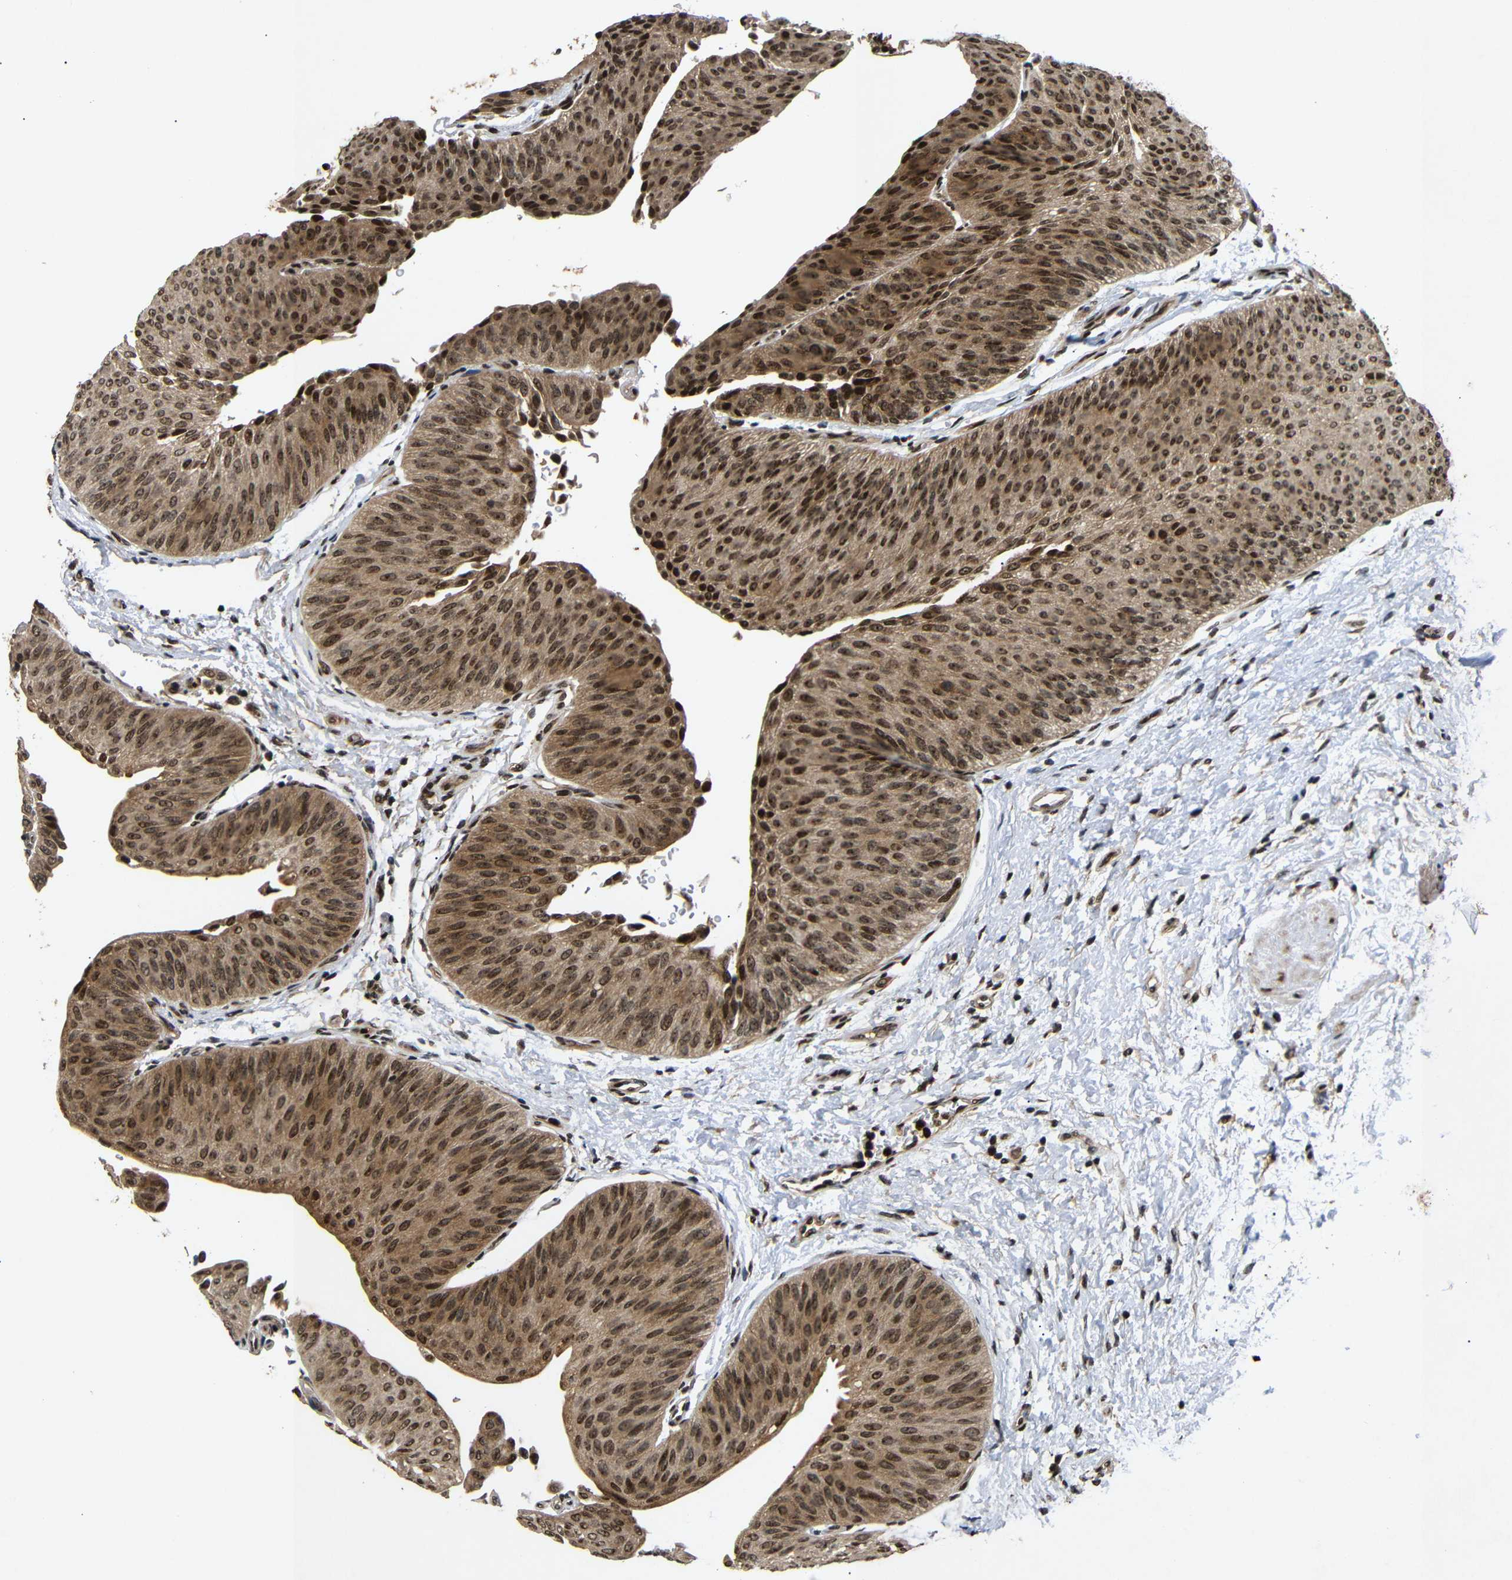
{"staining": {"intensity": "strong", "quantity": ">75%", "location": "cytoplasmic/membranous,nuclear"}, "tissue": "urothelial cancer", "cell_type": "Tumor cells", "image_type": "cancer", "snomed": [{"axis": "morphology", "description": "Urothelial carcinoma, Low grade"}, {"axis": "topography", "description": "Urinary bladder"}], "caption": "A brown stain highlights strong cytoplasmic/membranous and nuclear positivity of a protein in human low-grade urothelial carcinoma tumor cells. The staining was performed using DAB (3,3'-diaminobenzidine), with brown indicating positive protein expression. Nuclei are stained blue with hematoxylin.", "gene": "KIF23", "patient": {"sex": "female", "age": 60}}